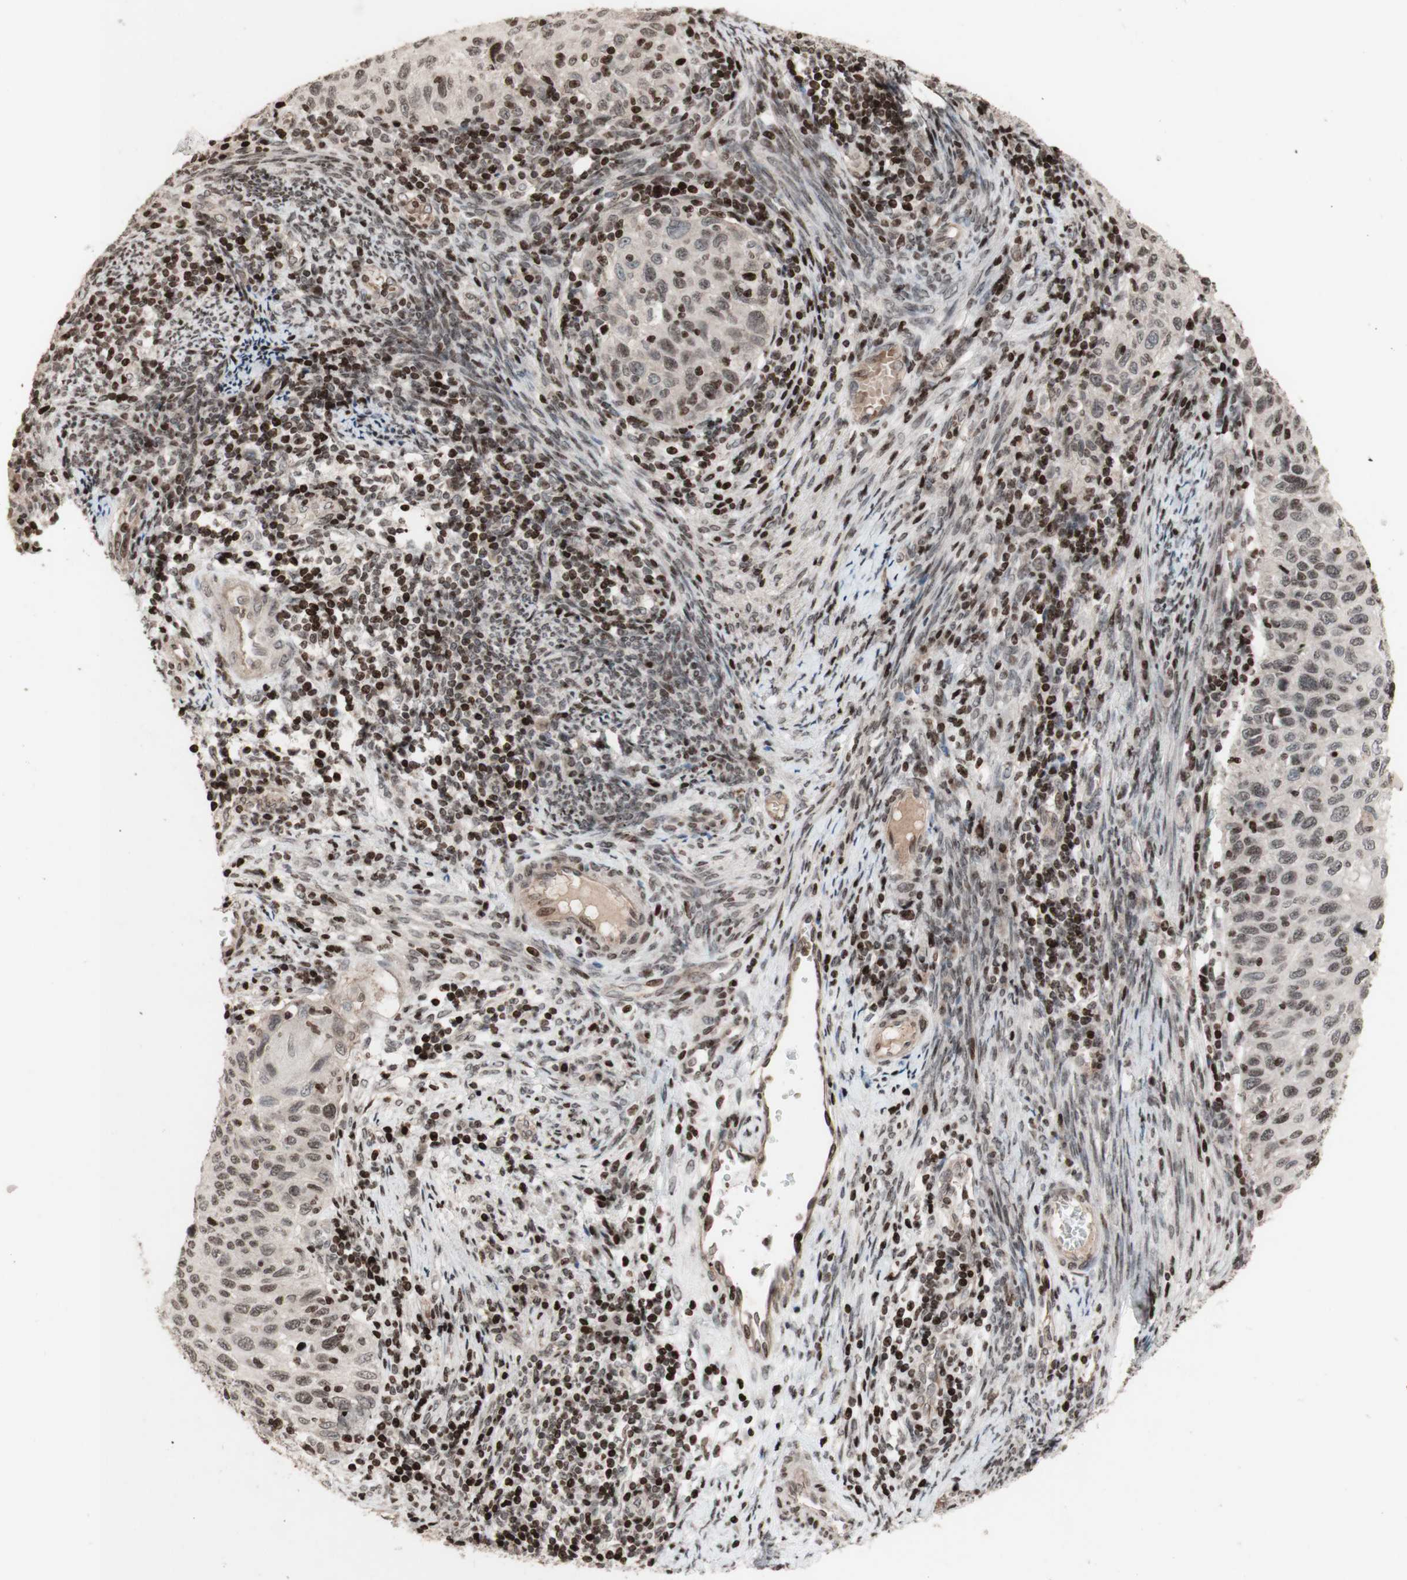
{"staining": {"intensity": "negative", "quantity": "none", "location": "none"}, "tissue": "cervical cancer", "cell_type": "Tumor cells", "image_type": "cancer", "snomed": [{"axis": "morphology", "description": "Squamous cell carcinoma, NOS"}, {"axis": "topography", "description": "Cervix"}], "caption": "Immunohistochemical staining of human cervical cancer (squamous cell carcinoma) demonstrates no significant positivity in tumor cells.", "gene": "POLA1", "patient": {"sex": "female", "age": 70}}